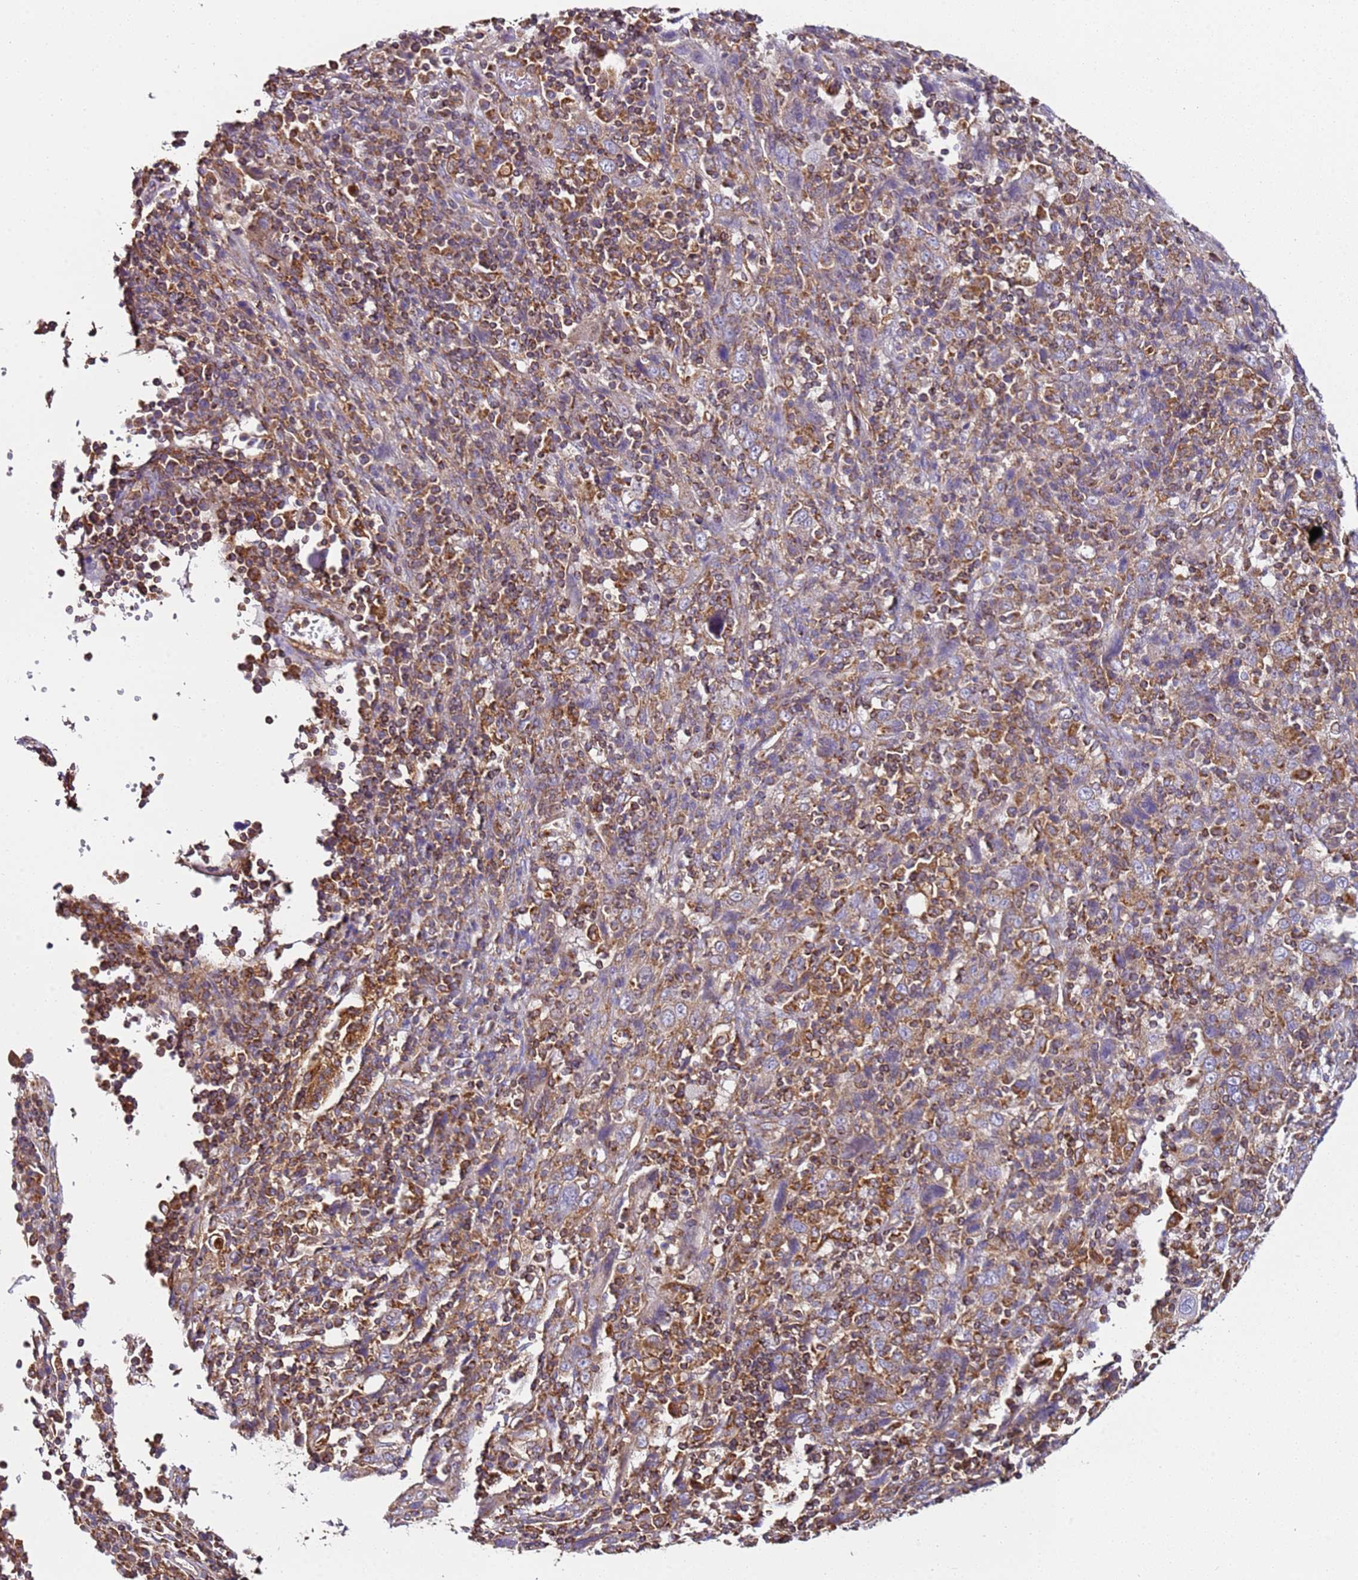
{"staining": {"intensity": "weak", "quantity": "25%-75%", "location": "cytoplasmic/membranous"}, "tissue": "cervical cancer", "cell_type": "Tumor cells", "image_type": "cancer", "snomed": [{"axis": "morphology", "description": "Squamous cell carcinoma, NOS"}, {"axis": "topography", "description": "Cervix"}], "caption": "High-power microscopy captured an IHC image of squamous cell carcinoma (cervical), revealing weak cytoplasmic/membranous positivity in about 25%-75% of tumor cells. (IHC, brightfield microscopy, high magnification).", "gene": "RMND5A", "patient": {"sex": "female", "age": 46}}